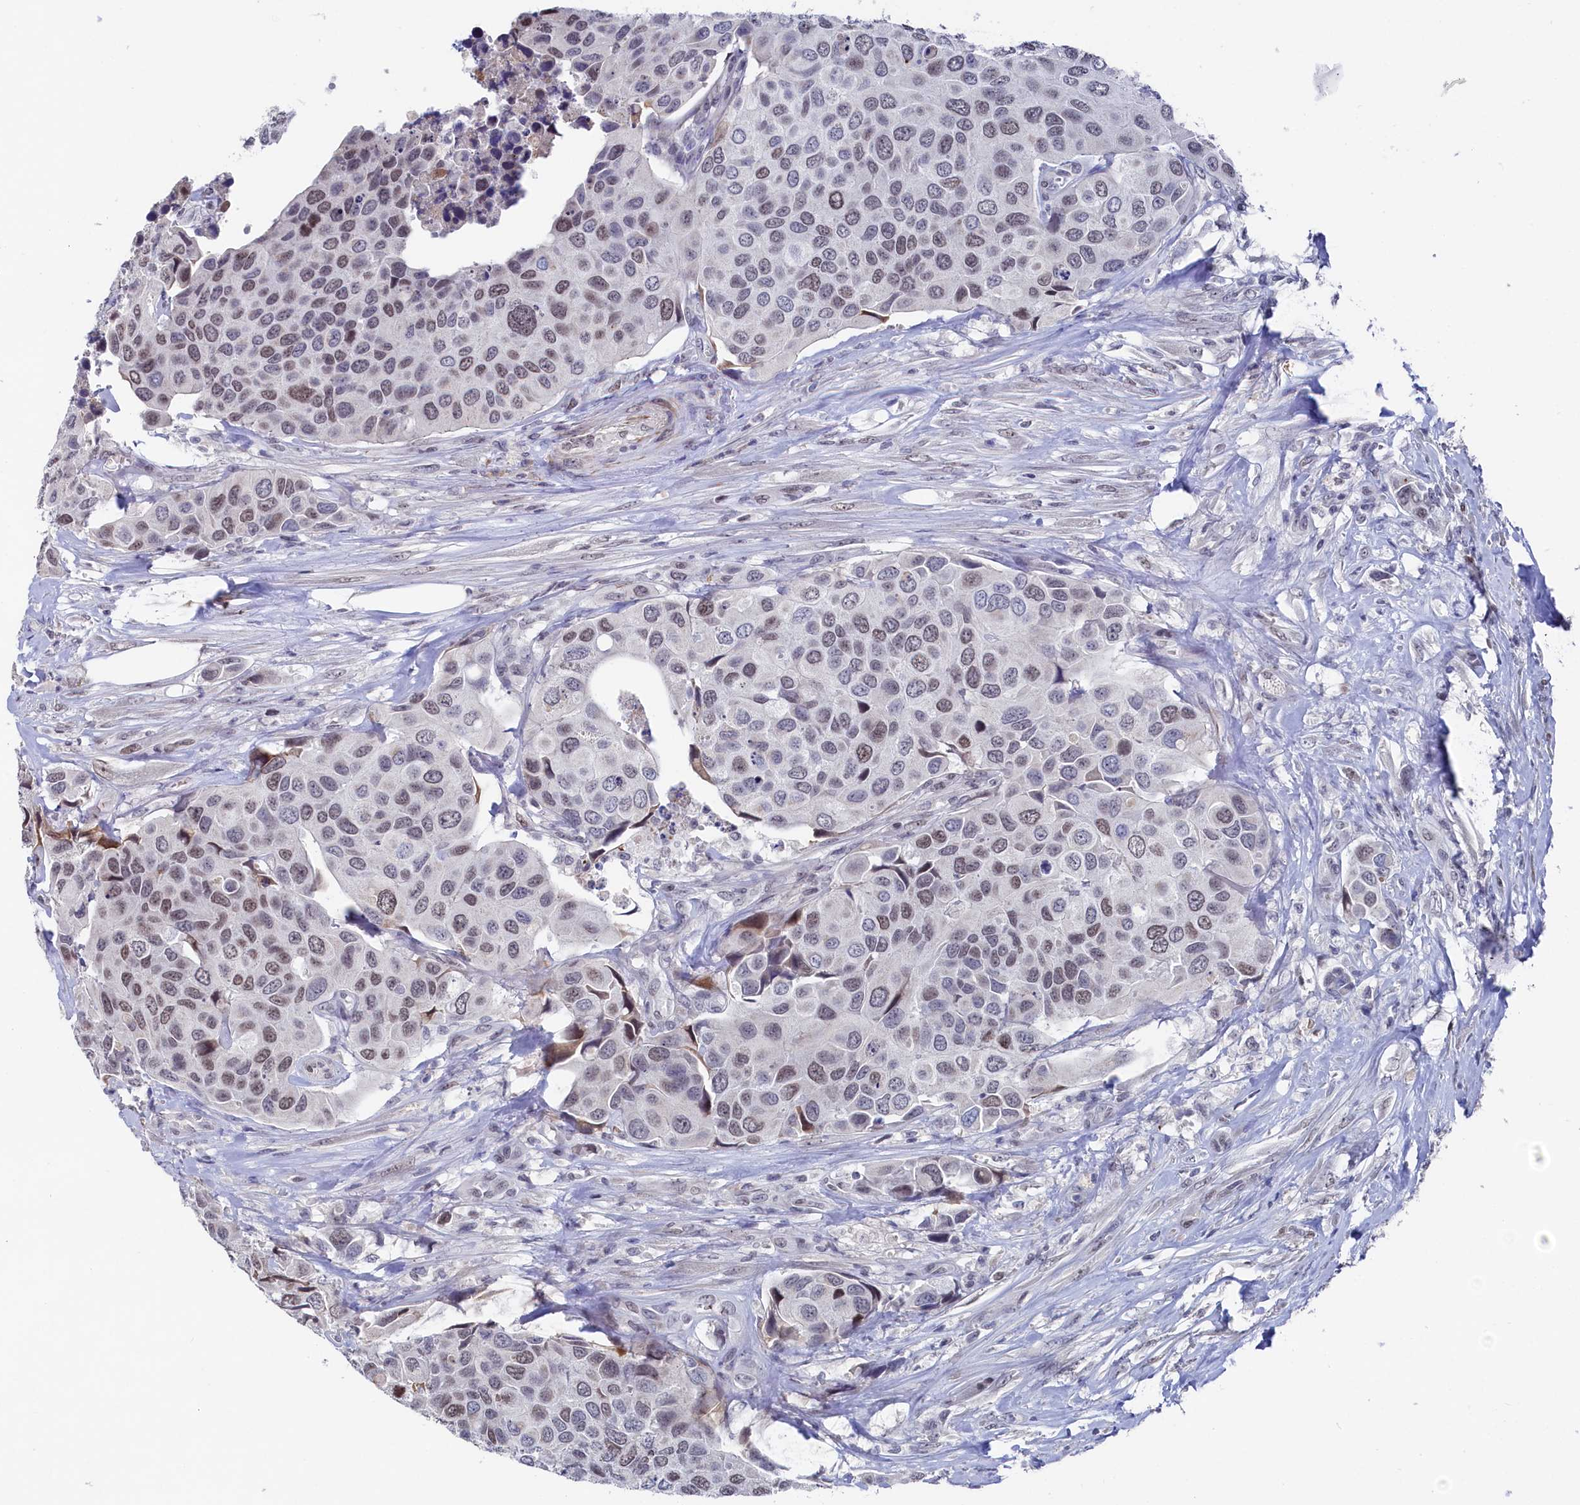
{"staining": {"intensity": "weak", "quantity": ">75%", "location": "nuclear"}, "tissue": "urothelial cancer", "cell_type": "Tumor cells", "image_type": "cancer", "snomed": [{"axis": "morphology", "description": "Urothelial carcinoma, High grade"}, {"axis": "topography", "description": "Urinary bladder"}], "caption": "This is an image of immunohistochemistry staining of urothelial carcinoma (high-grade), which shows weak staining in the nuclear of tumor cells.", "gene": "TIGD4", "patient": {"sex": "male", "age": 74}}